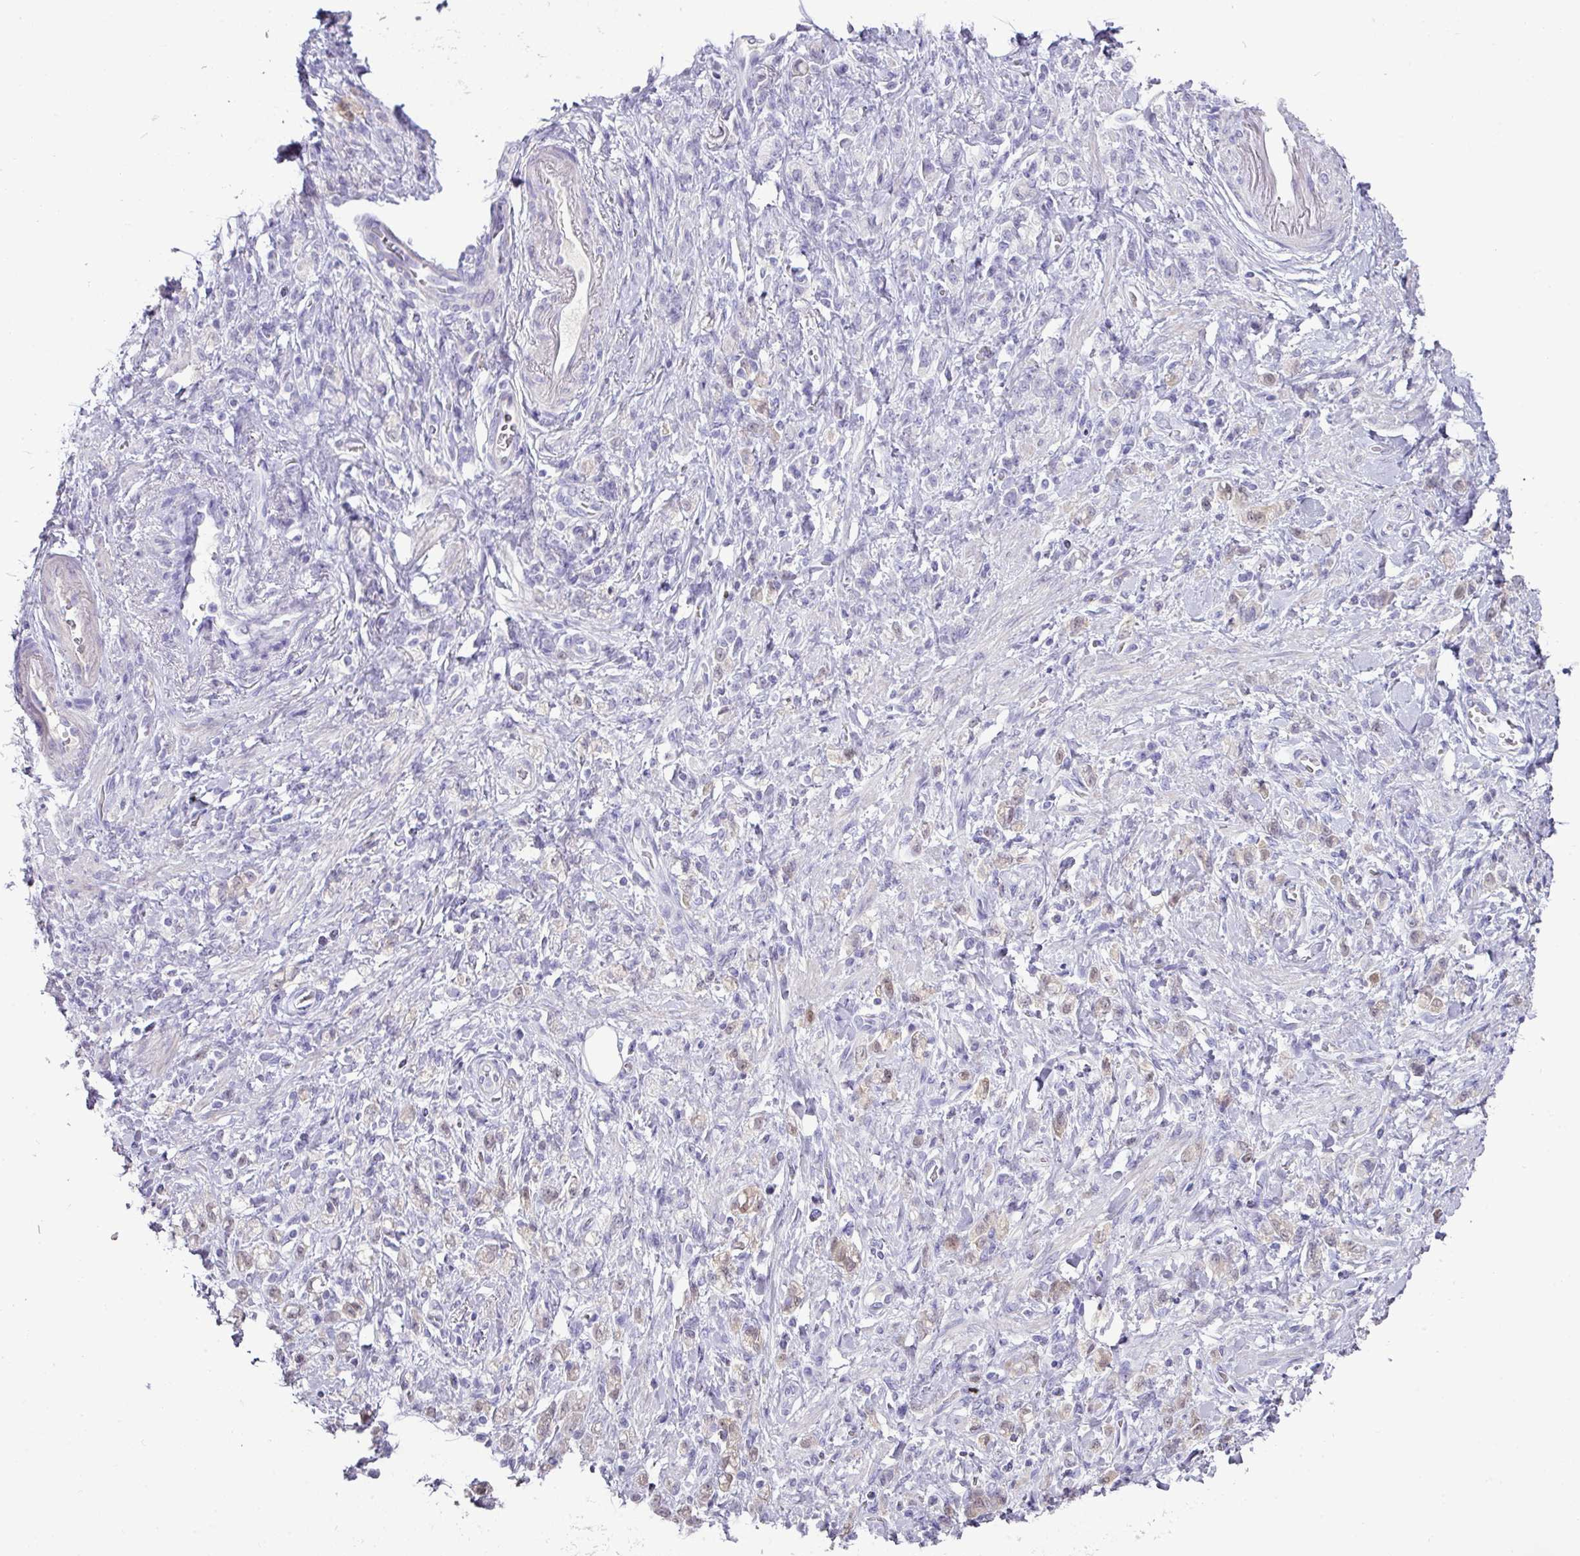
{"staining": {"intensity": "weak", "quantity": "<25%", "location": "cytoplasmic/membranous"}, "tissue": "stomach cancer", "cell_type": "Tumor cells", "image_type": "cancer", "snomed": [{"axis": "morphology", "description": "Adenocarcinoma, NOS"}, {"axis": "topography", "description": "Stomach"}], "caption": "High power microscopy image of an immunohistochemistry image of adenocarcinoma (stomach), revealing no significant staining in tumor cells. The staining was performed using DAB to visualize the protein expression in brown, while the nuclei were stained in blue with hematoxylin (Magnification: 20x).", "gene": "GSTA3", "patient": {"sex": "male", "age": 77}}